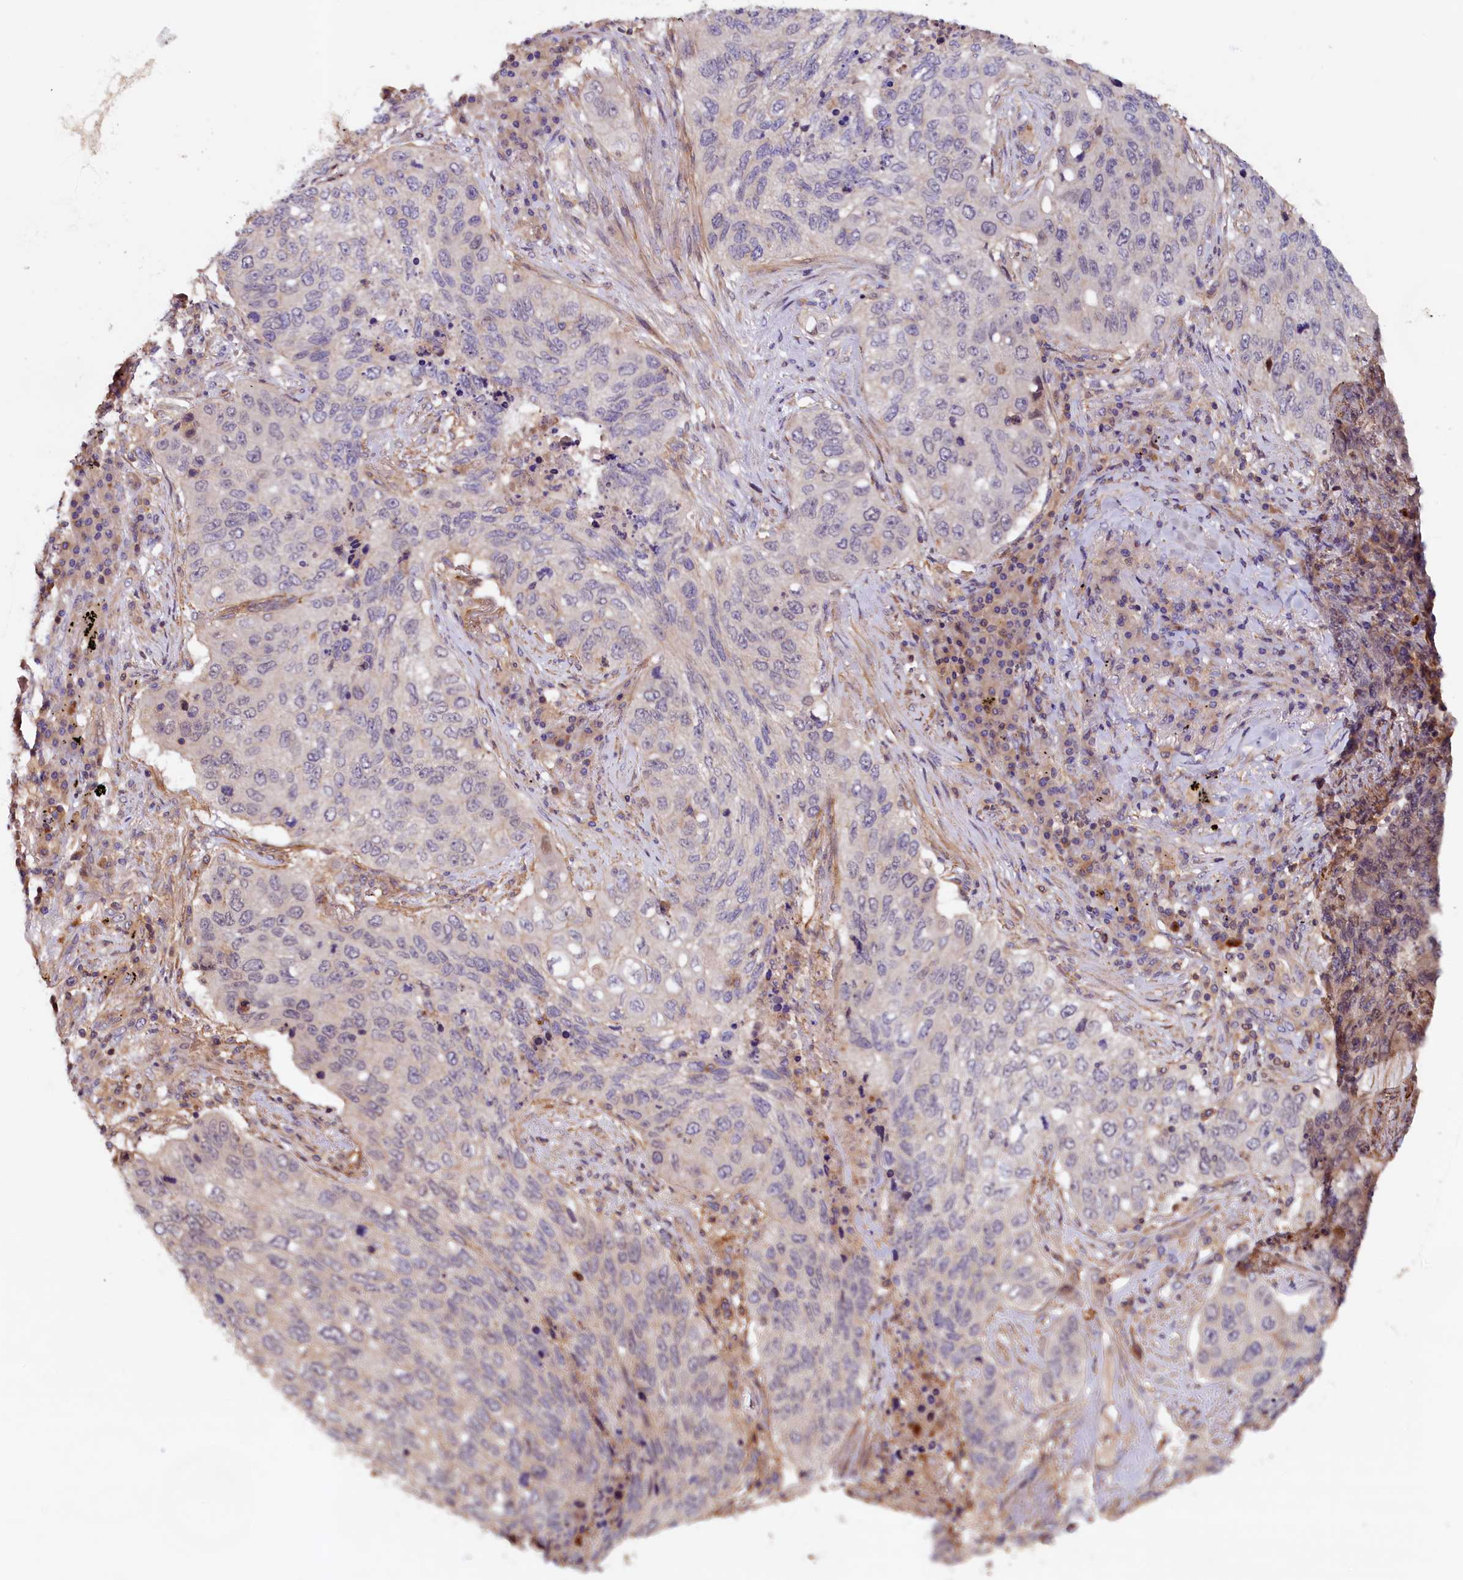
{"staining": {"intensity": "negative", "quantity": "none", "location": "none"}, "tissue": "lung cancer", "cell_type": "Tumor cells", "image_type": "cancer", "snomed": [{"axis": "morphology", "description": "Squamous cell carcinoma, NOS"}, {"axis": "topography", "description": "Lung"}], "caption": "IHC of human lung squamous cell carcinoma demonstrates no expression in tumor cells.", "gene": "DUOXA1", "patient": {"sex": "female", "age": 63}}